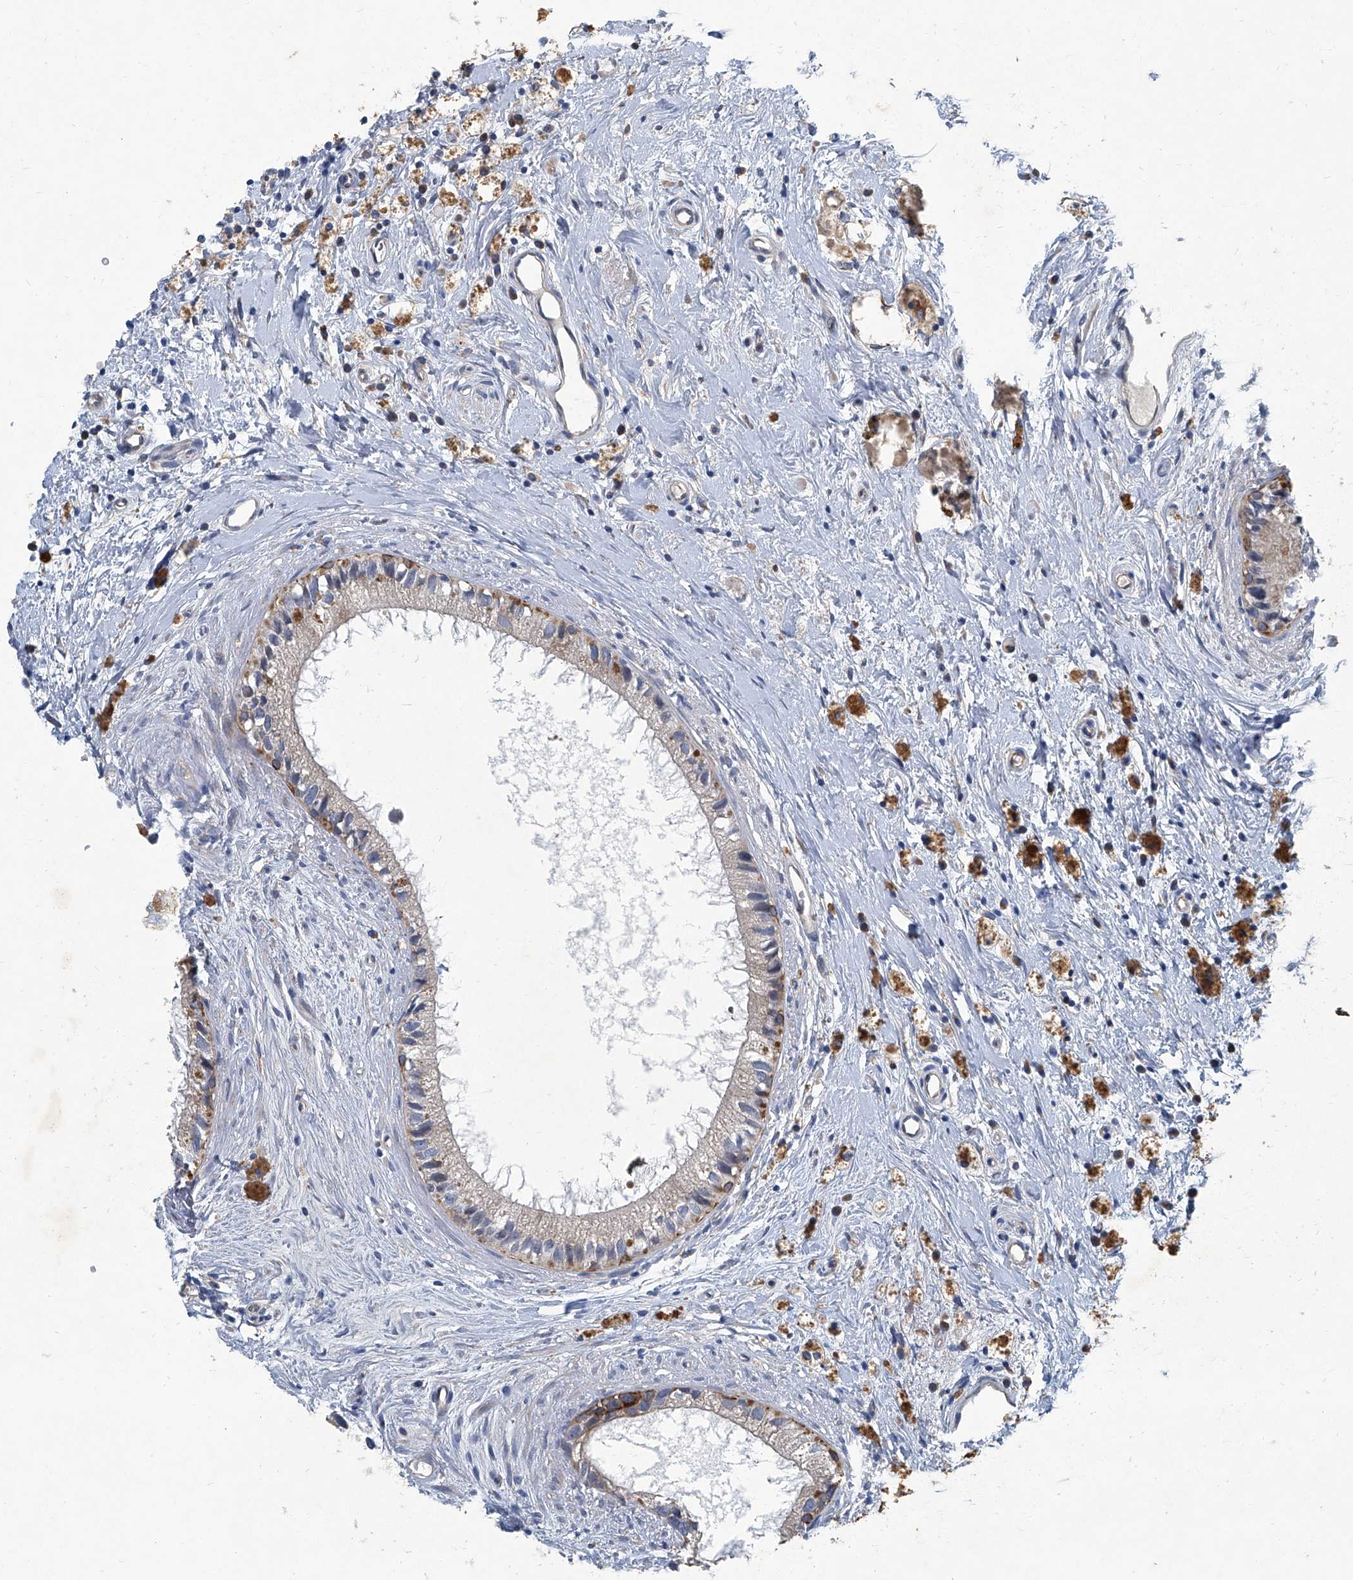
{"staining": {"intensity": "strong", "quantity": "<25%", "location": "cytoplasmic/membranous"}, "tissue": "epididymis", "cell_type": "Glandular cells", "image_type": "normal", "snomed": [{"axis": "morphology", "description": "Normal tissue, NOS"}, {"axis": "topography", "description": "Epididymis"}], "caption": "The photomicrograph shows immunohistochemical staining of benign epididymis. There is strong cytoplasmic/membranous expression is appreciated in approximately <25% of glandular cells. Immunohistochemistry stains the protein of interest in brown and the nuclei are stained blue.", "gene": "SLC26A11", "patient": {"sex": "male", "age": 80}}